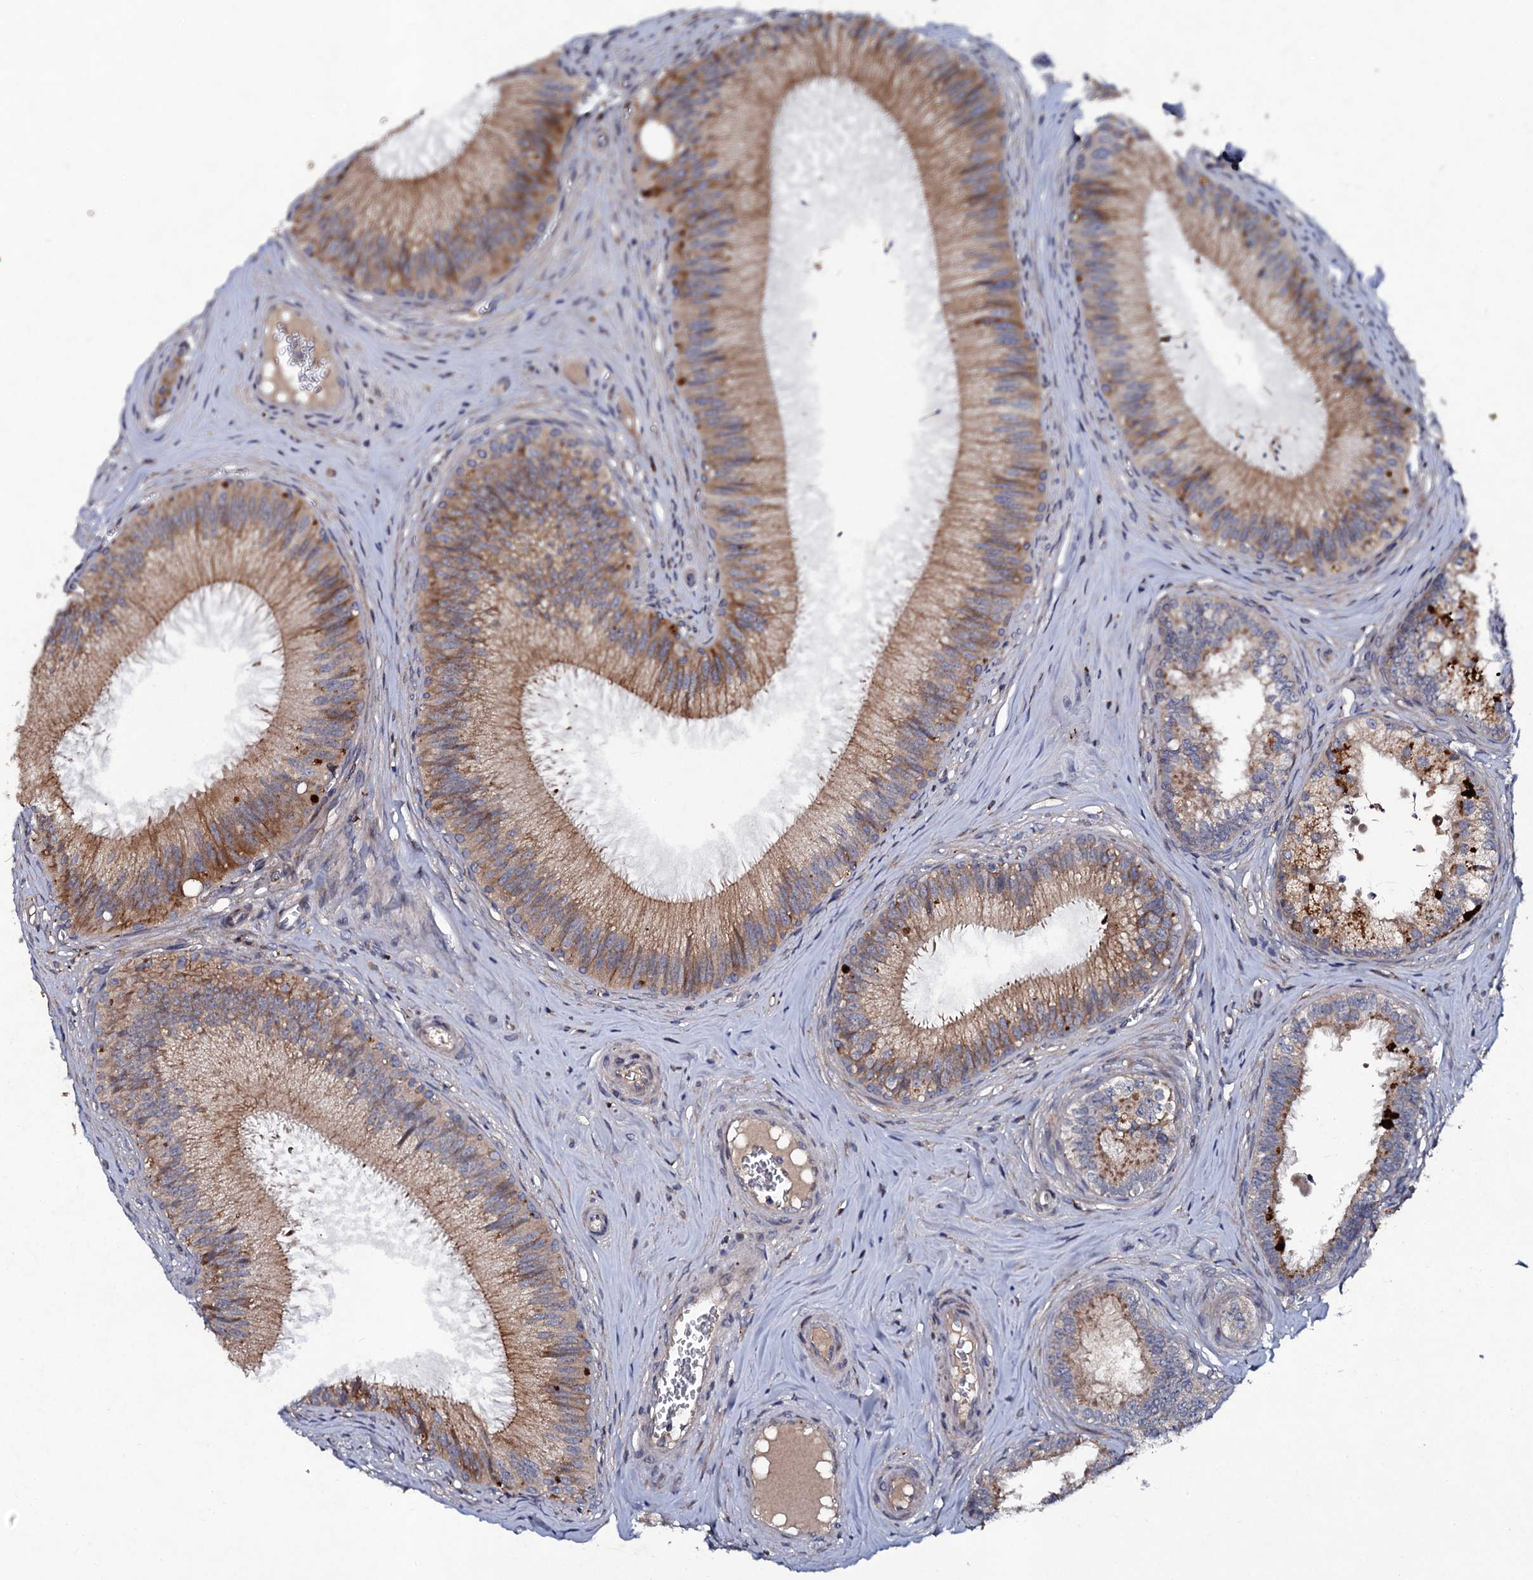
{"staining": {"intensity": "moderate", "quantity": ">75%", "location": "cytoplasmic/membranous"}, "tissue": "epididymis", "cell_type": "Glandular cells", "image_type": "normal", "snomed": [{"axis": "morphology", "description": "Normal tissue, NOS"}, {"axis": "topography", "description": "Epididymis"}], "caption": "Immunohistochemical staining of unremarkable epididymis displays >75% levels of moderate cytoplasmic/membranous protein staining in approximately >75% of glandular cells. The protein of interest is shown in brown color, while the nuclei are stained blue.", "gene": "LRRC28", "patient": {"sex": "male", "age": 46}}